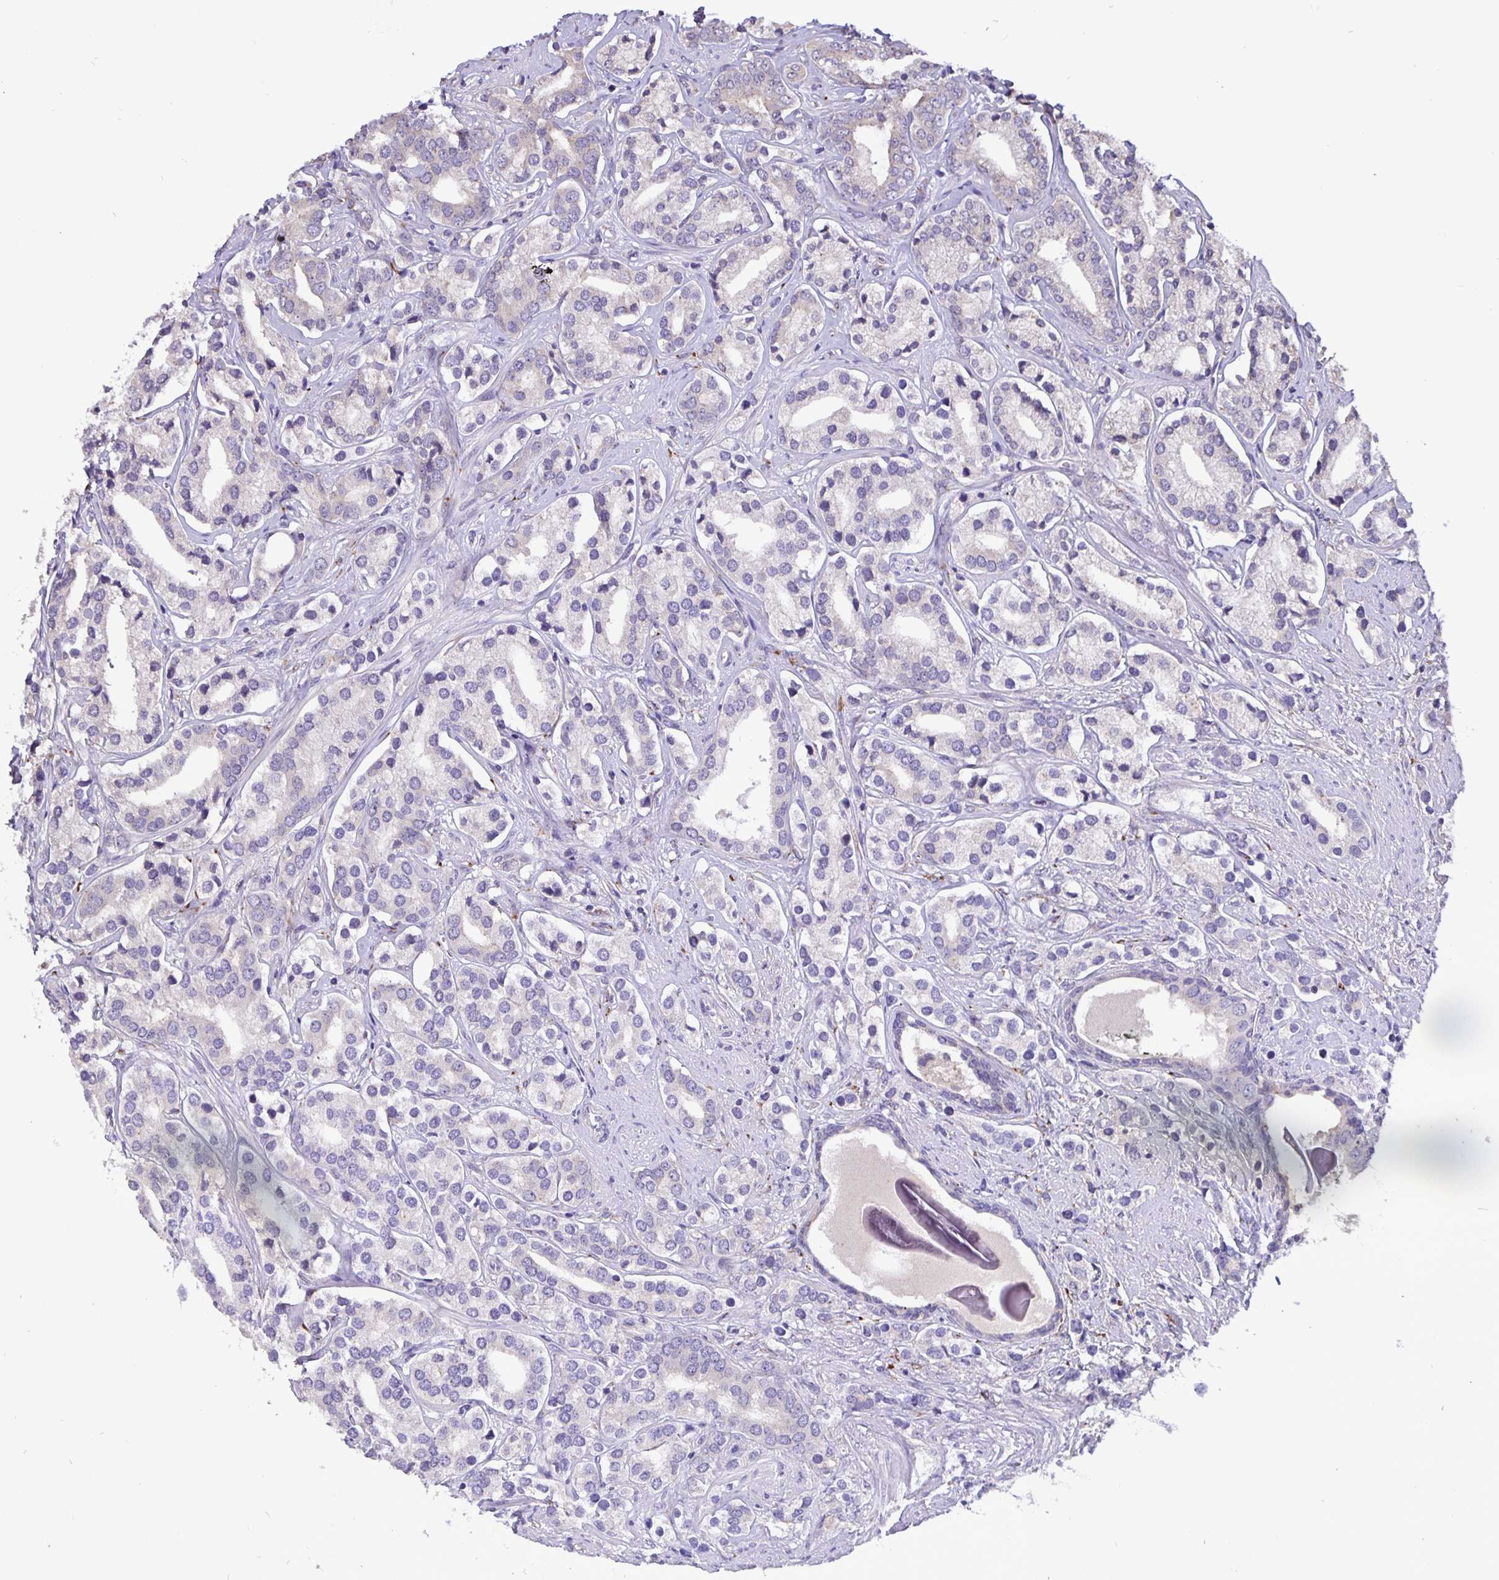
{"staining": {"intensity": "negative", "quantity": "none", "location": "none"}, "tissue": "prostate cancer", "cell_type": "Tumor cells", "image_type": "cancer", "snomed": [{"axis": "morphology", "description": "Adenocarcinoma, High grade"}, {"axis": "topography", "description": "Prostate"}], "caption": "Prostate adenocarcinoma (high-grade) was stained to show a protein in brown. There is no significant staining in tumor cells.", "gene": "EML6", "patient": {"sex": "male", "age": 58}}